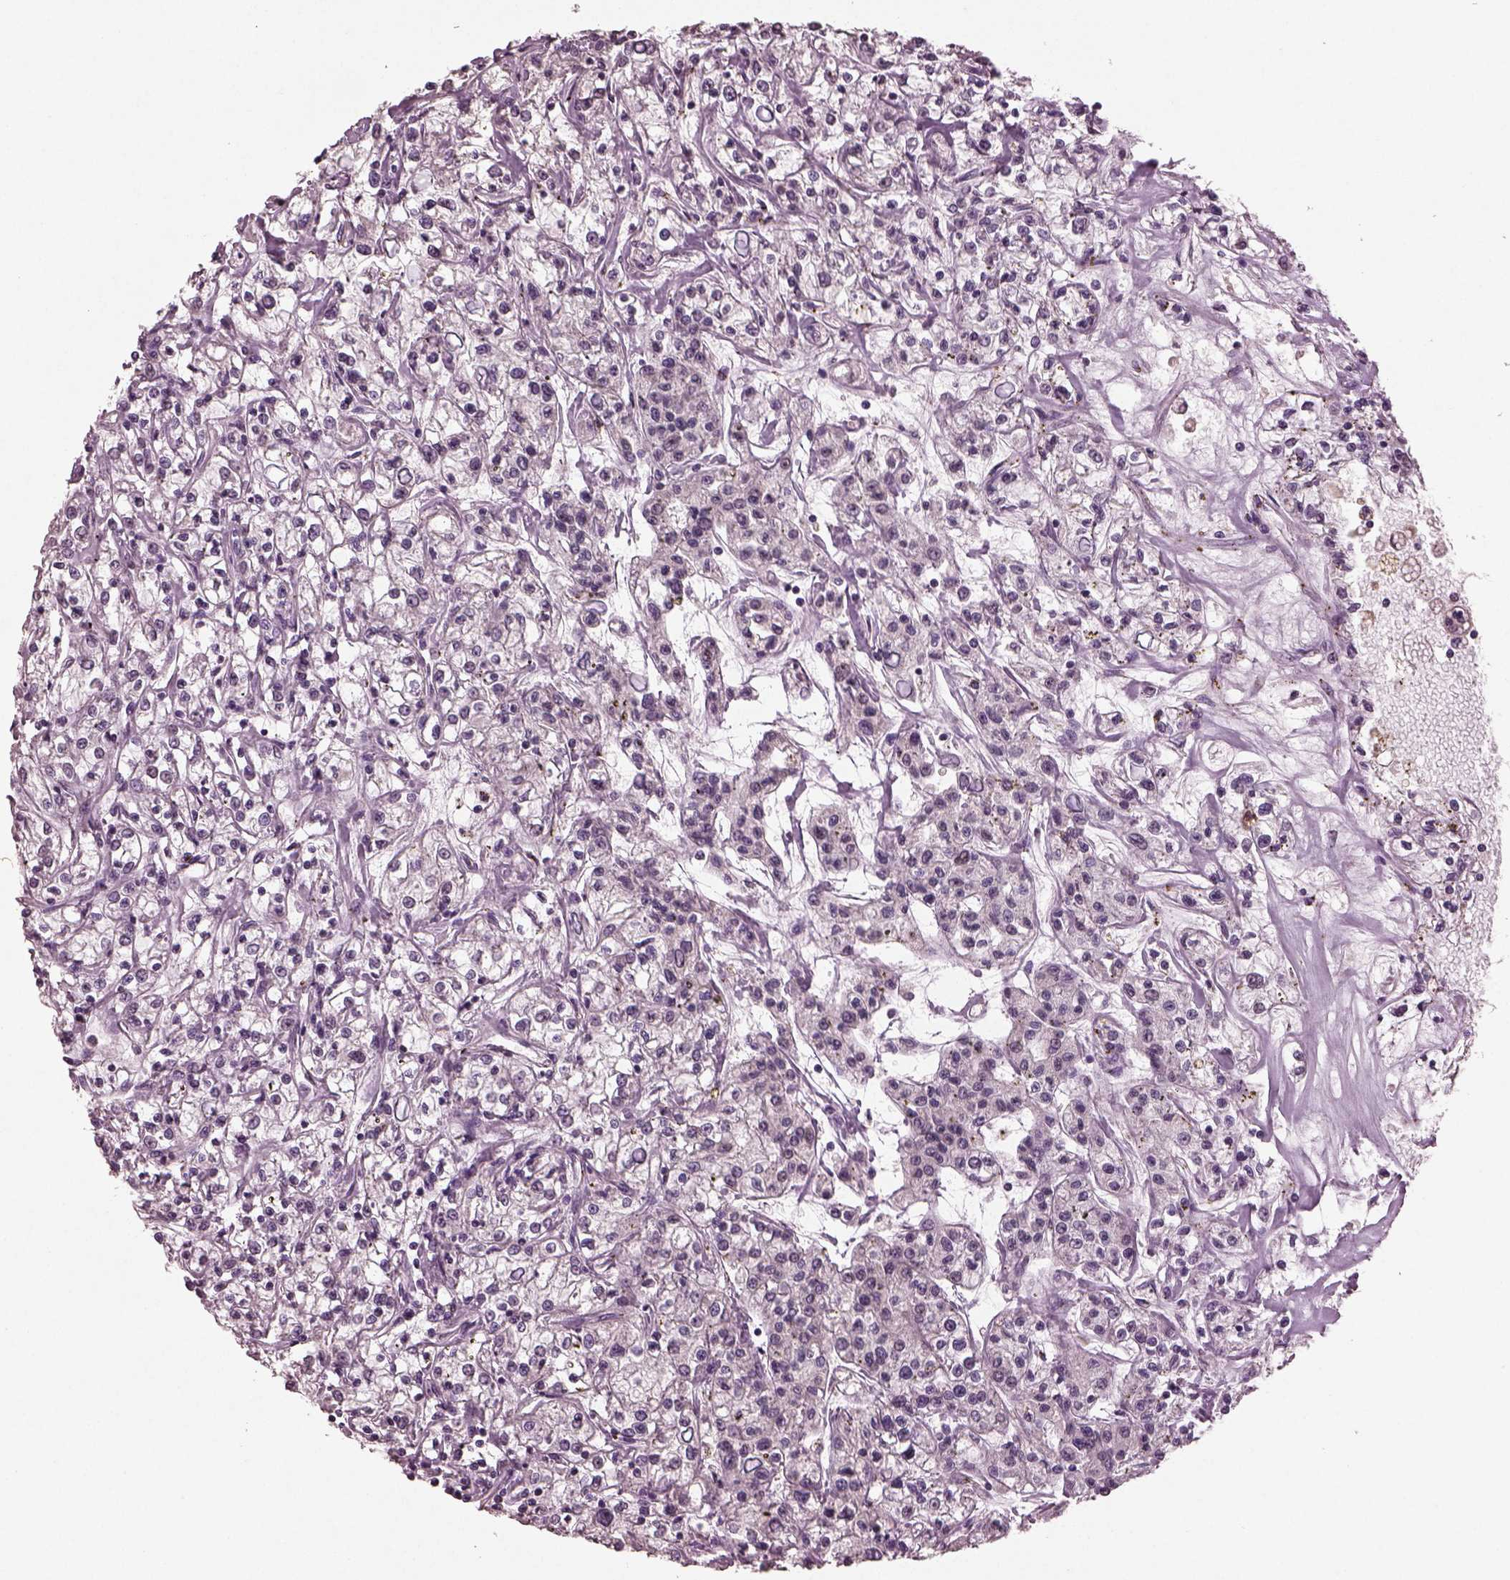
{"staining": {"intensity": "negative", "quantity": "none", "location": "none"}, "tissue": "renal cancer", "cell_type": "Tumor cells", "image_type": "cancer", "snomed": [{"axis": "morphology", "description": "Adenocarcinoma, NOS"}, {"axis": "topography", "description": "Kidney"}], "caption": "DAB (3,3'-diaminobenzidine) immunohistochemical staining of human adenocarcinoma (renal) reveals no significant staining in tumor cells.", "gene": "IL18RAP", "patient": {"sex": "female", "age": 59}}